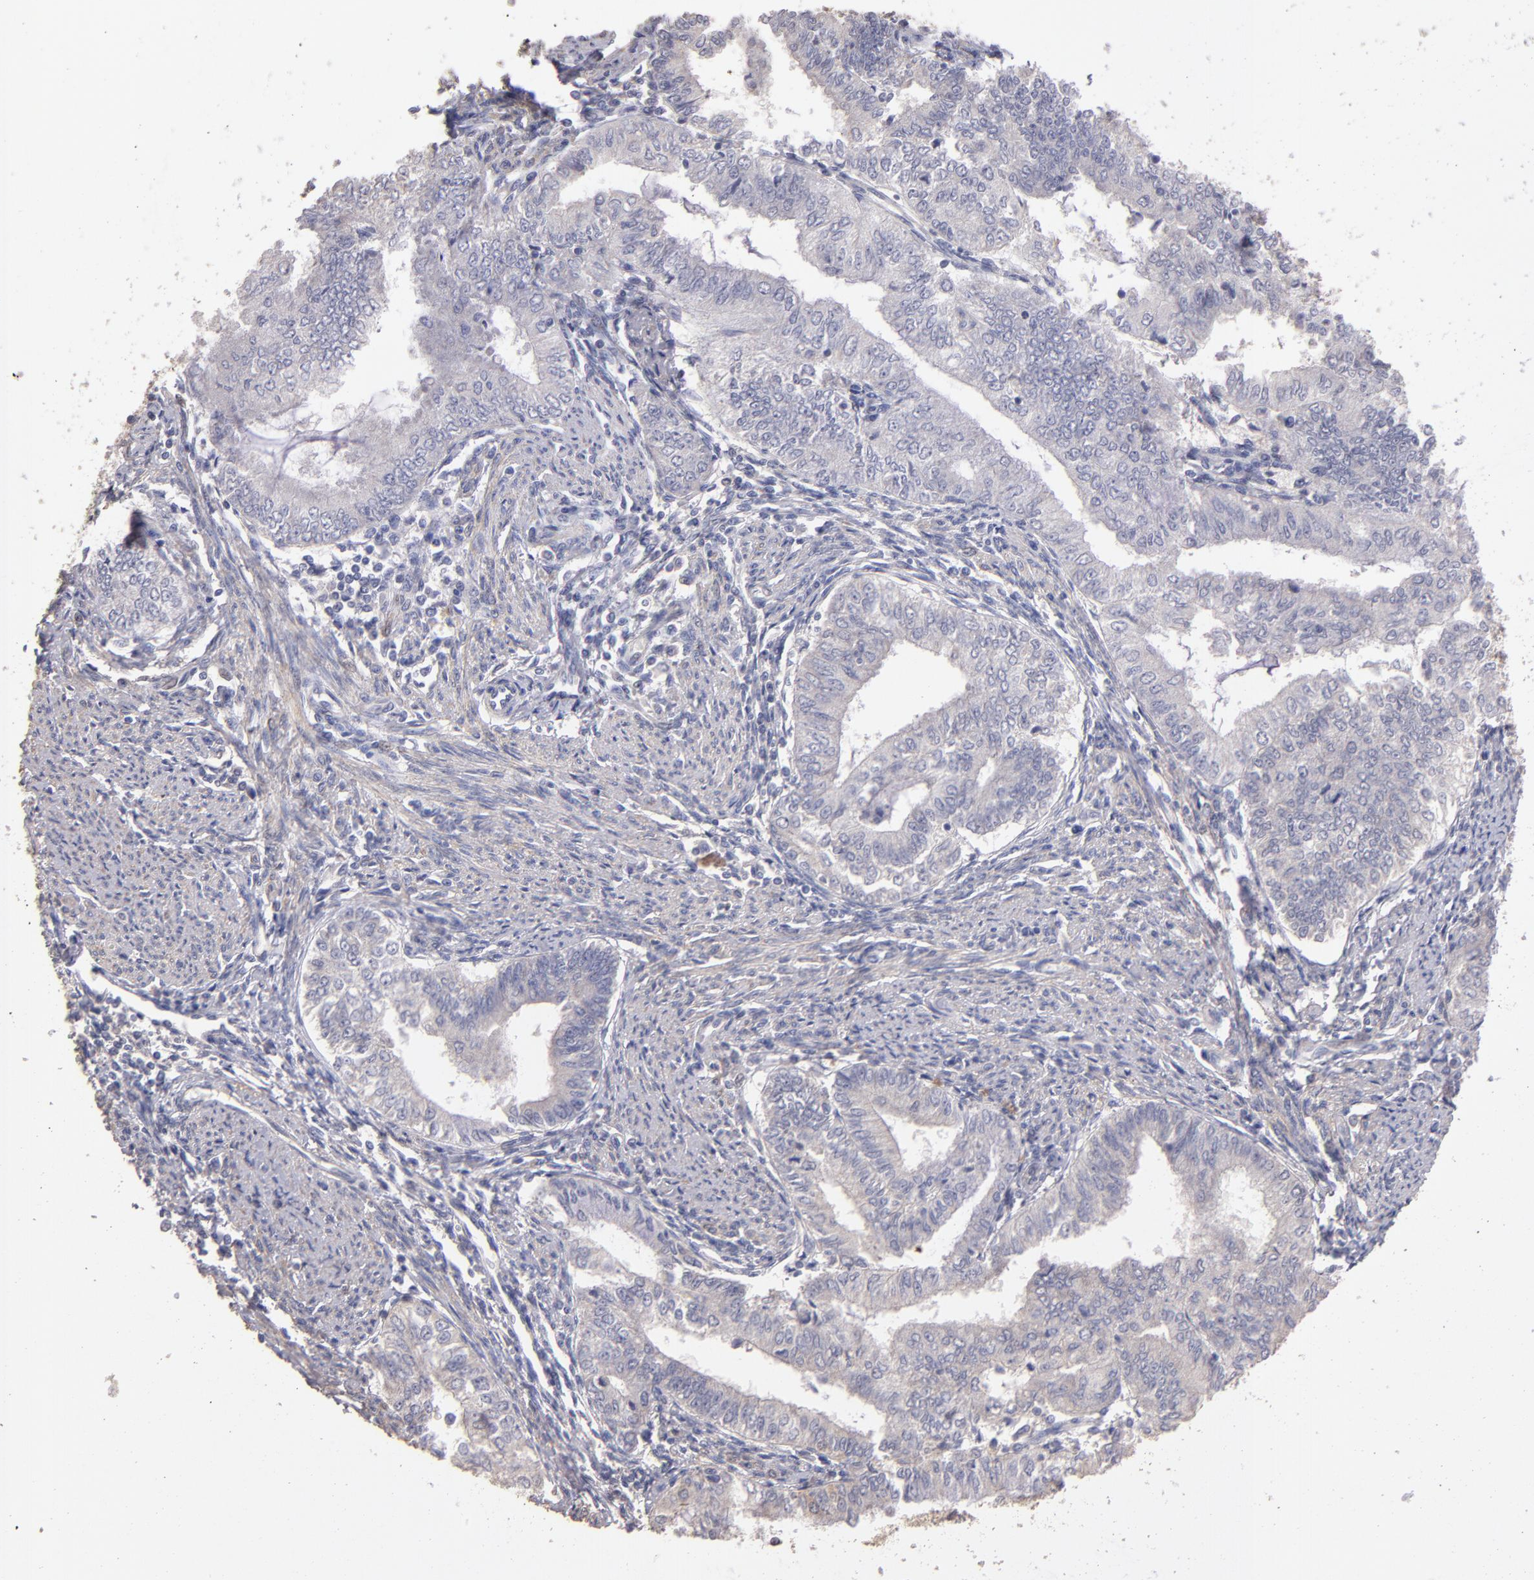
{"staining": {"intensity": "negative", "quantity": "none", "location": "none"}, "tissue": "endometrial cancer", "cell_type": "Tumor cells", "image_type": "cancer", "snomed": [{"axis": "morphology", "description": "Adenocarcinoma, NOS"}, {"axis": "topography", "description": "Endometrium"}], "caption": "Immunohistochemistry of human endometrial cancer (adenocarcinoma) reveals no positivity in tumor cells. (Stains: DAB (3,3'-diaminobenzidine) immunohistochemistry with hematoxylin counter stain, Microscopy: brightfield microscopy at high magnification).", "gene": "GNAZ", "patient": {"sex": "female", "age": 66}}